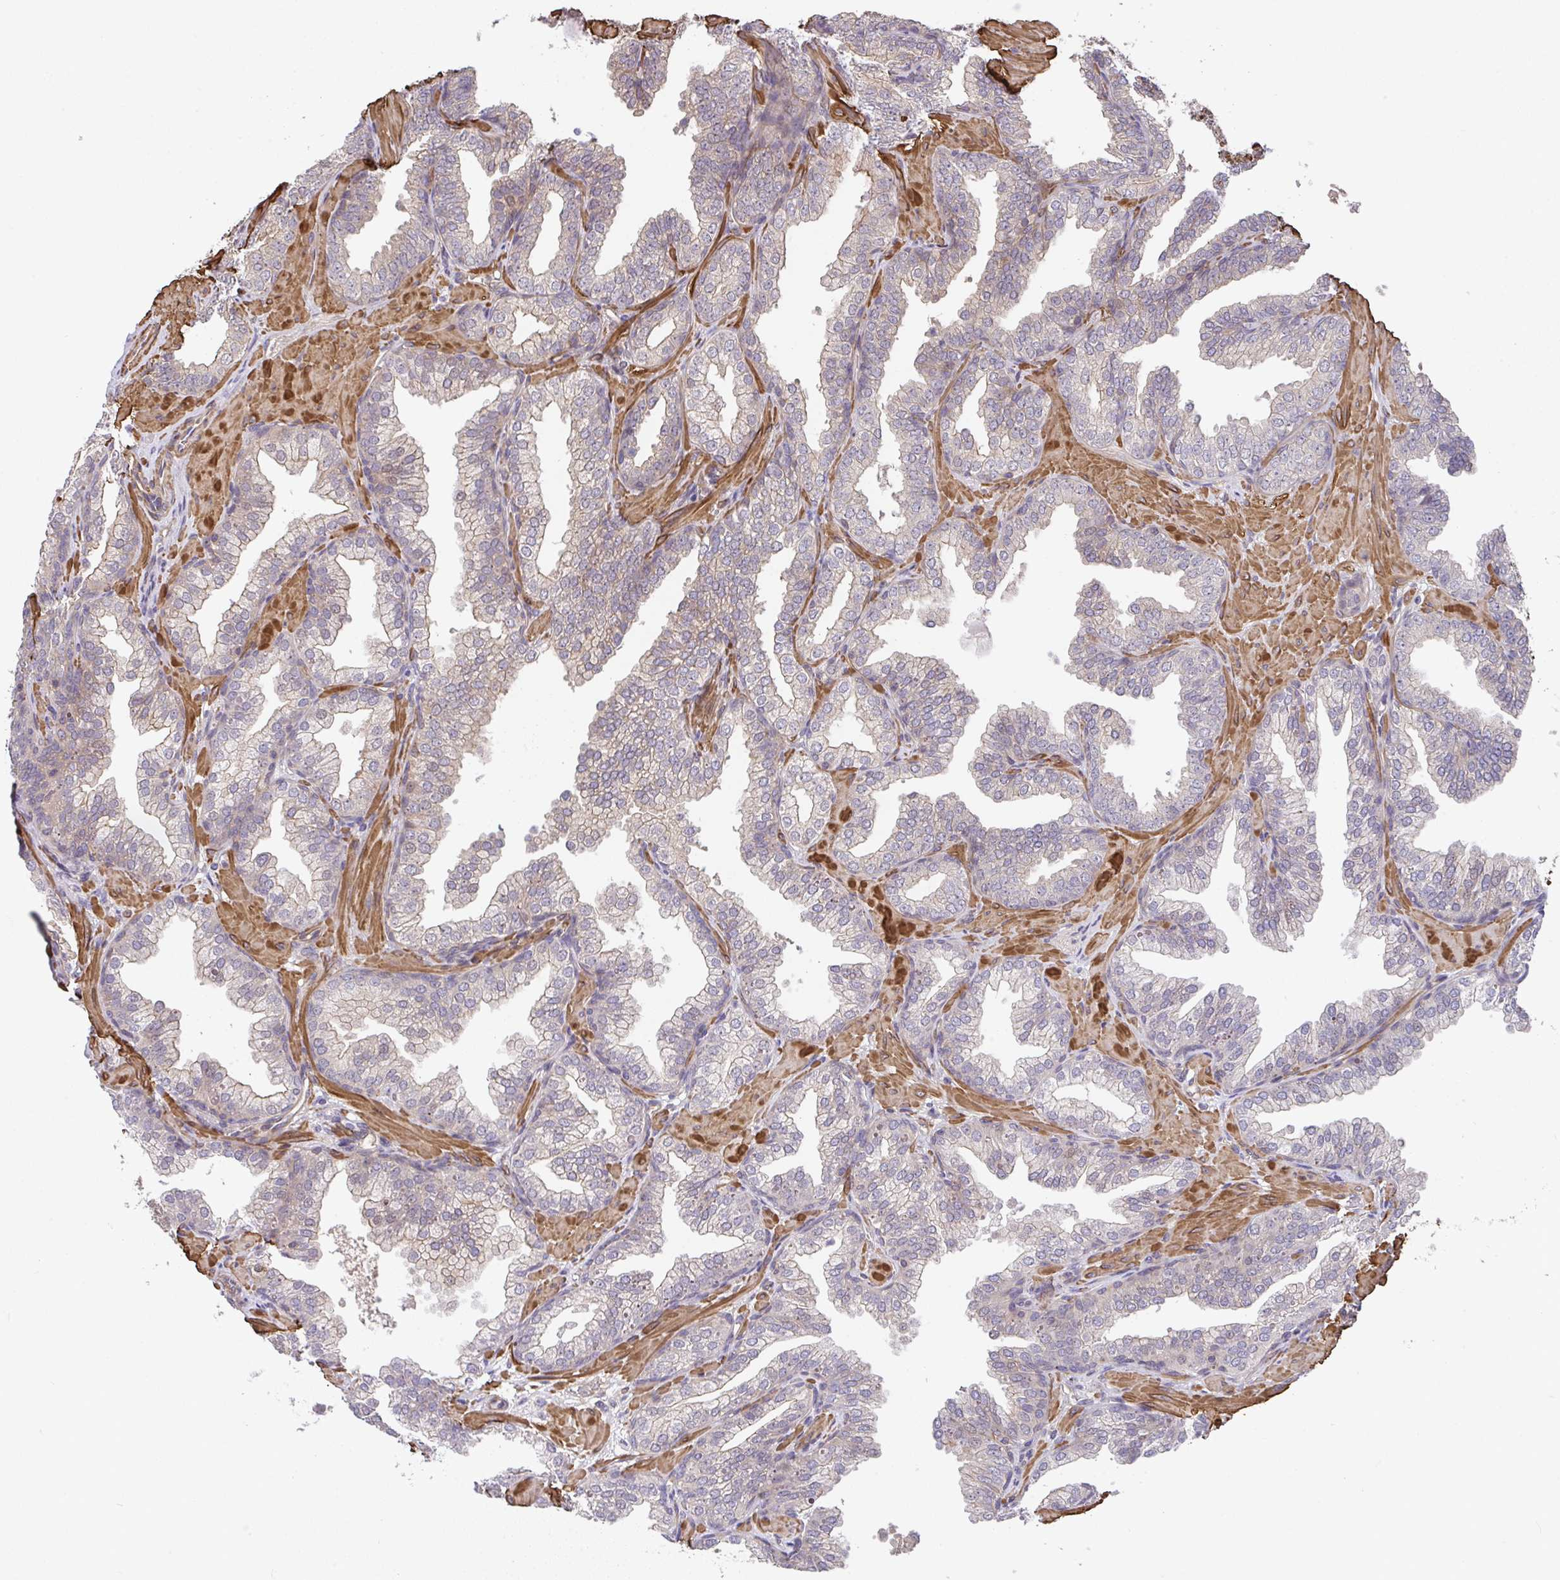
{"staining": {"intensity": "negative", "quantity": "none", "location": "none"}, "tissue": "prostate cancer", "cell_type": "Tumor cells", "image_type": "cancer", "snomed": [{"axis": "morphology", "description": "Adenocarcinoma, High grade"}, {"axis": "topography", "description": "Prostate"}], "caption": "The IHC photomicrograph has no significant staining in tumor cells of adenocarcinoma (high-grade) (prostate) tissue. (DAB immunohistochemistry (IHC) visualized using brightfield microscopy, high magnification).", "gene": "ZNF696", "patient": {"sex": "male", "age": 58}}